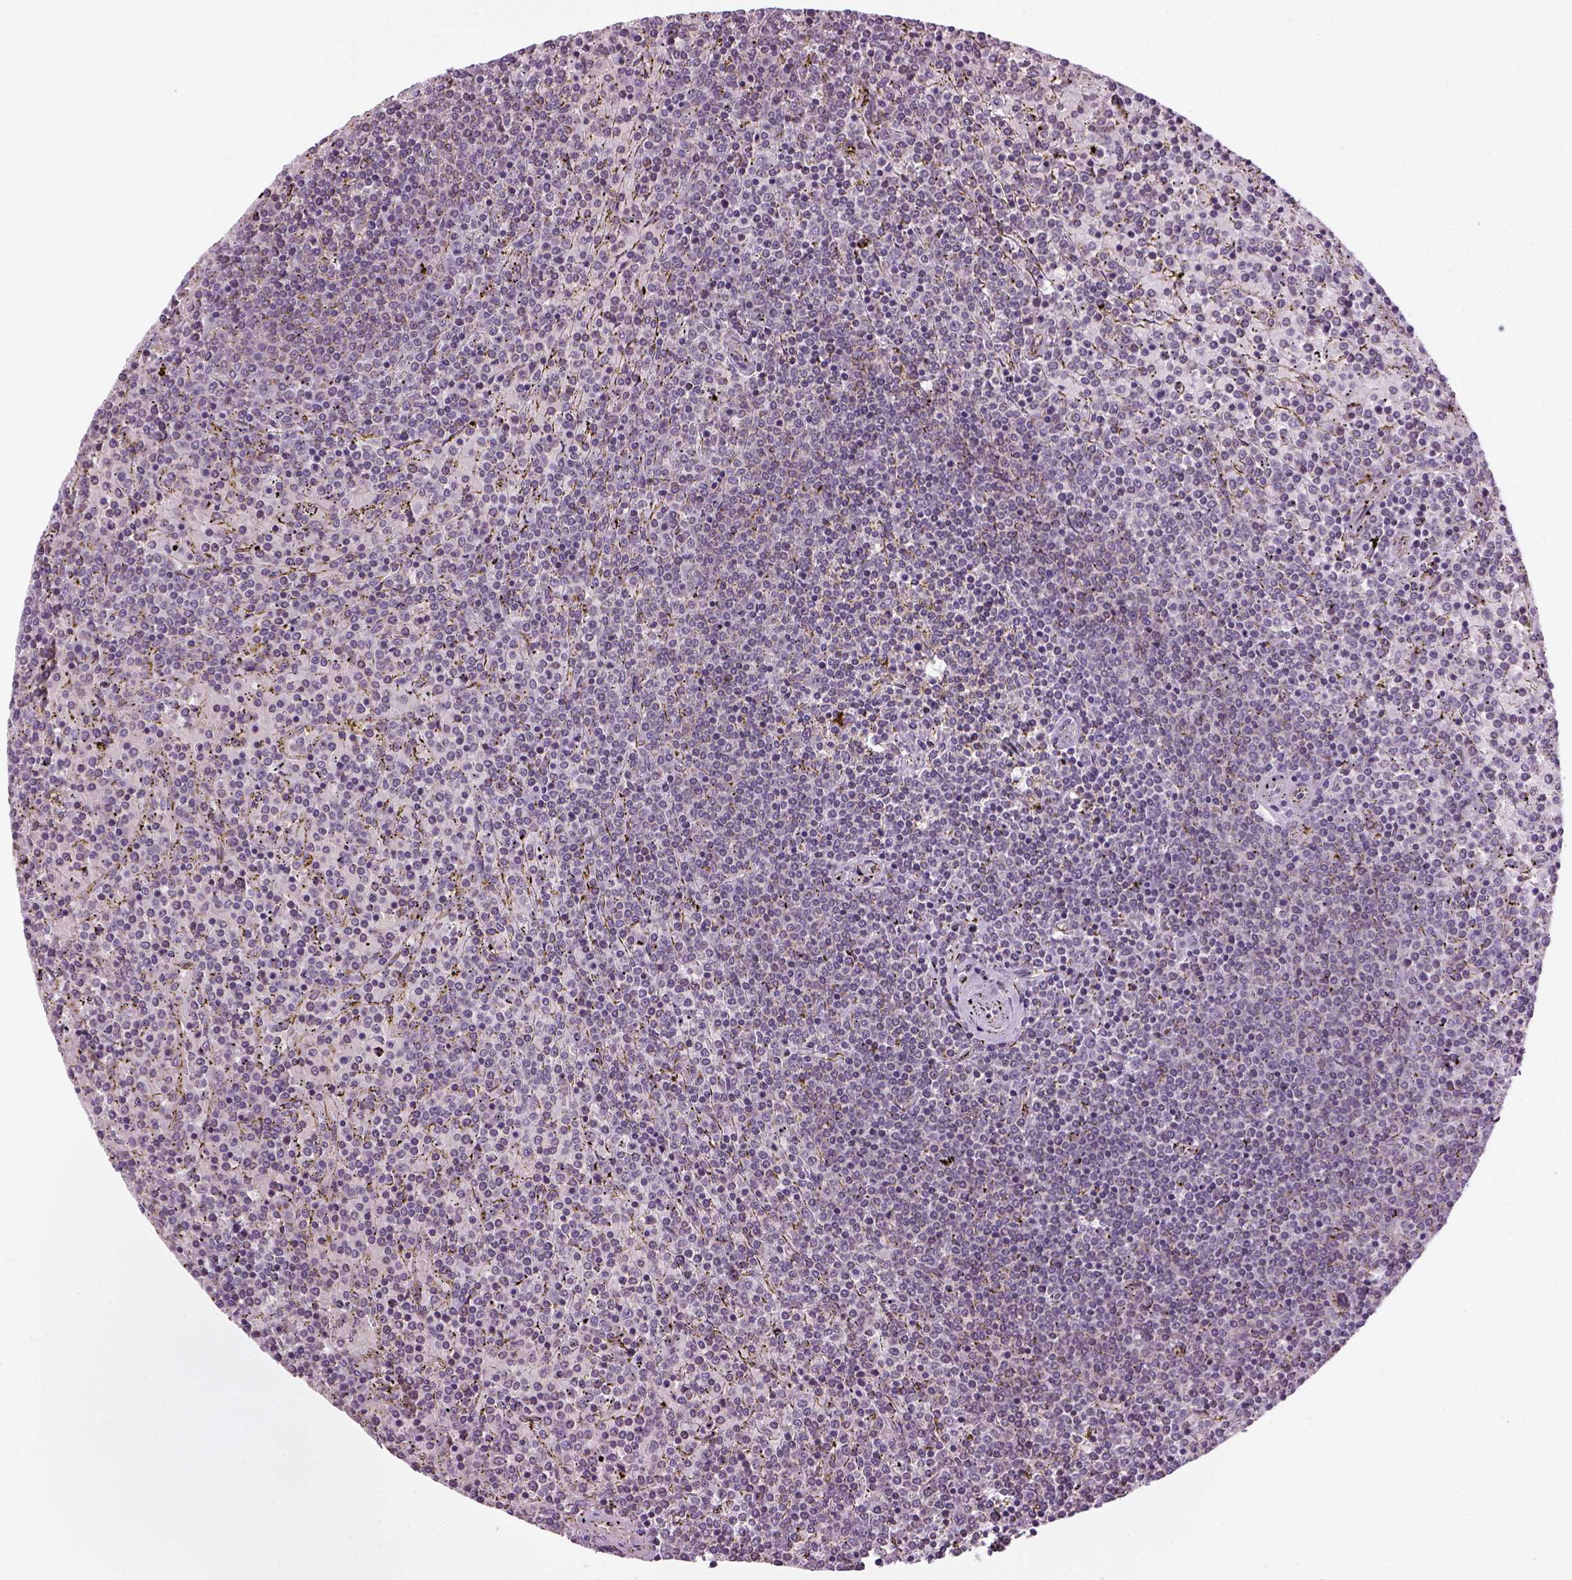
{"staining": {"intensity": "negative", "quantity": "none", "location": "none"}, "tissue": "lymphoma", "cell_type": "Tumor cells", "image_type": "cancer", "snomed": [{"axis": "morphology", "description": "Malignant lymphoma, non-Hodgkin's type, Low grade"}, {"axis": "topography", "description": "Spleen"}], "caption": "IHC of malignant lymphoma, non-Hodgkin's type (low-grade) demonstrates no staining in tumor cells.", "gene": "XK", "patient": {"sex": "female", "age": 77}}